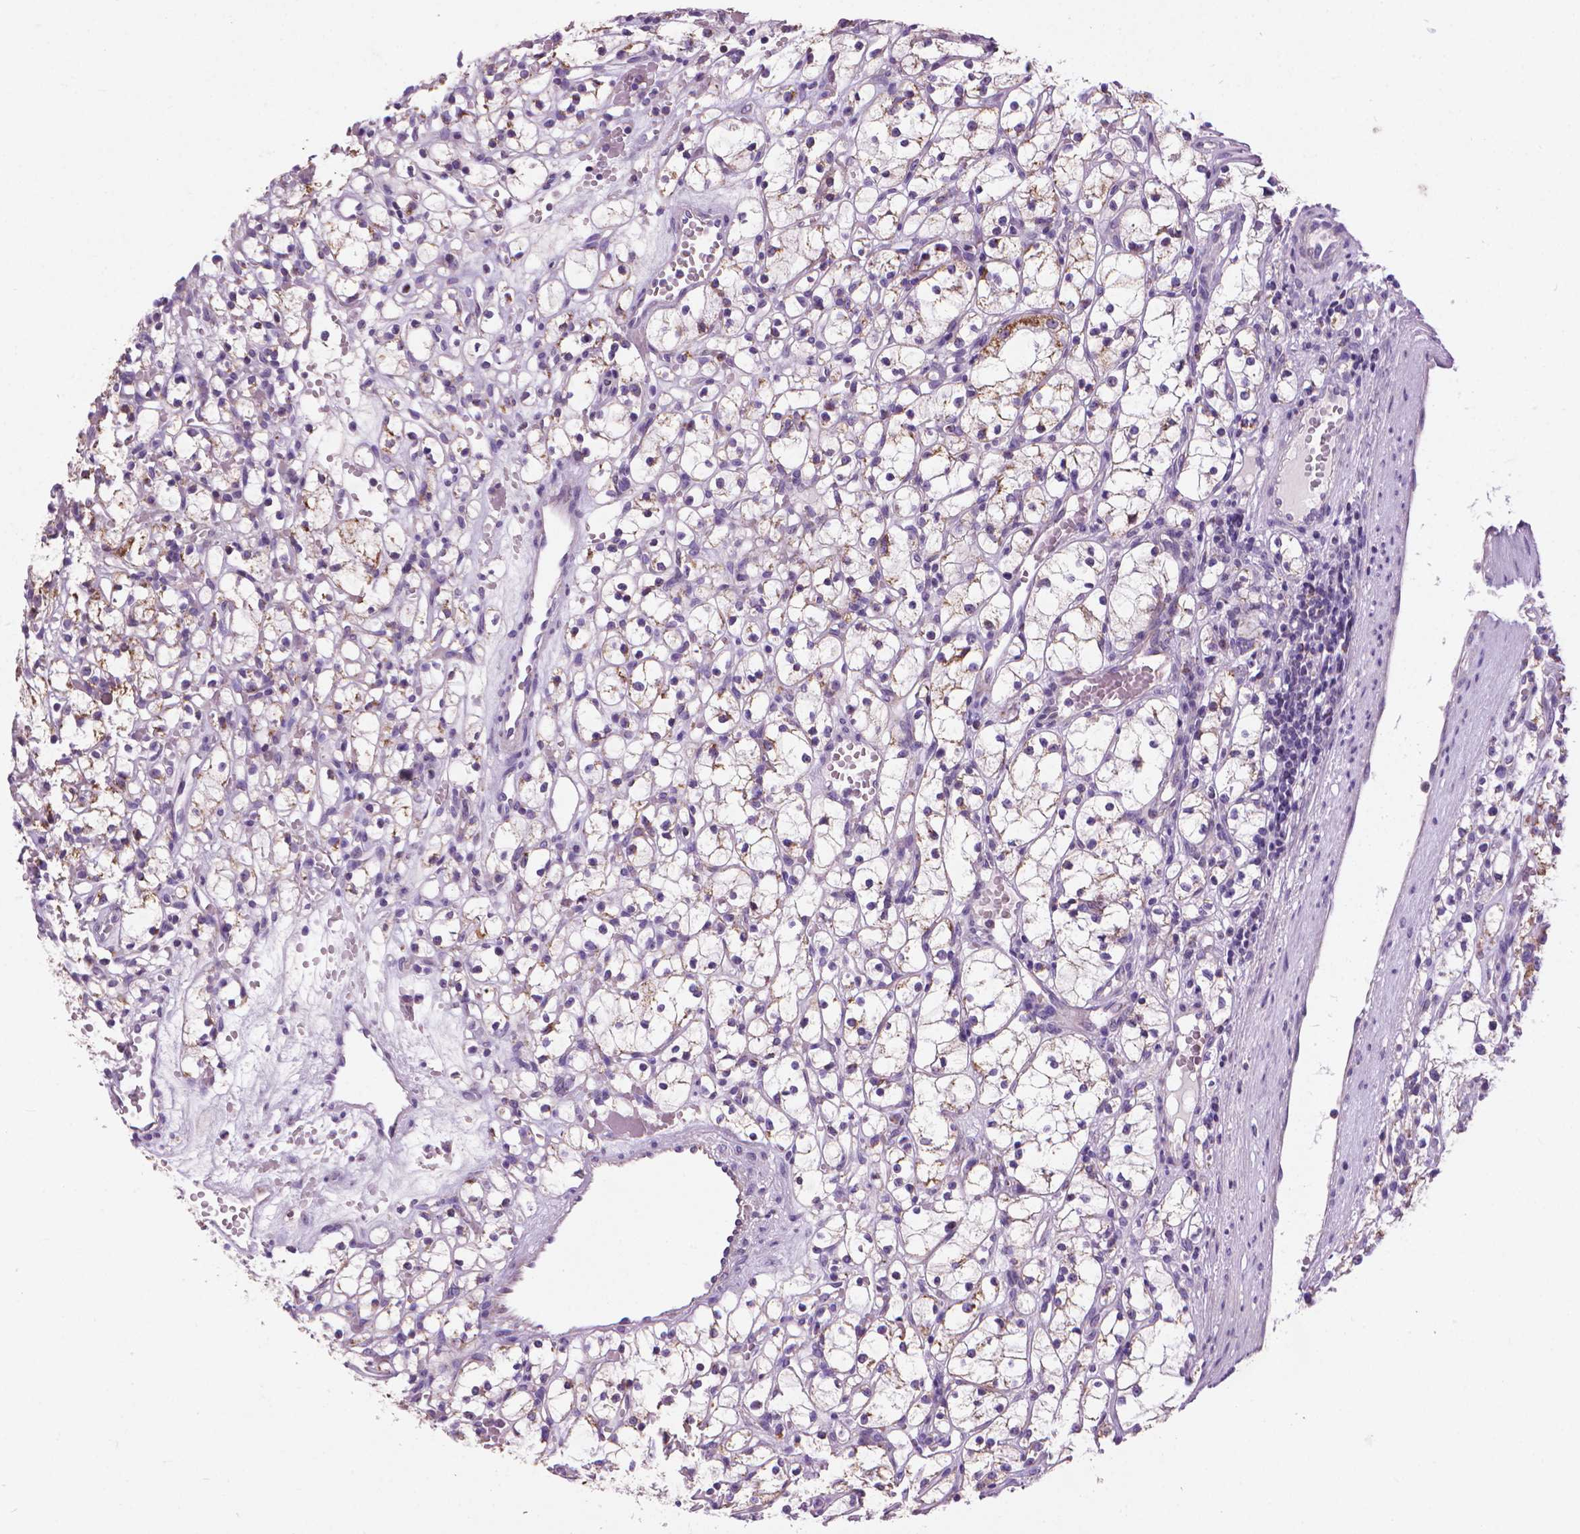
{"staining": {"intensity": "strong", "quantity": "25%-75%", "location": "cytoplasmic/membranous"}, "tissue": "renal cancer", "cell_type": "Tumor cells", "image_type": "cancer", "snomed": [{"axis": "morphology", "description": "Adenocarcinoma, NOS"}, {"axis": "topography", "description": "Kidney"}], "caption": "Human adenocarcinoma (renal) stained with a protein marker demonstrates strong staining in tumor cells.", "gene": "VDAC1", "patient": {"sex": "female", "age": 59}}